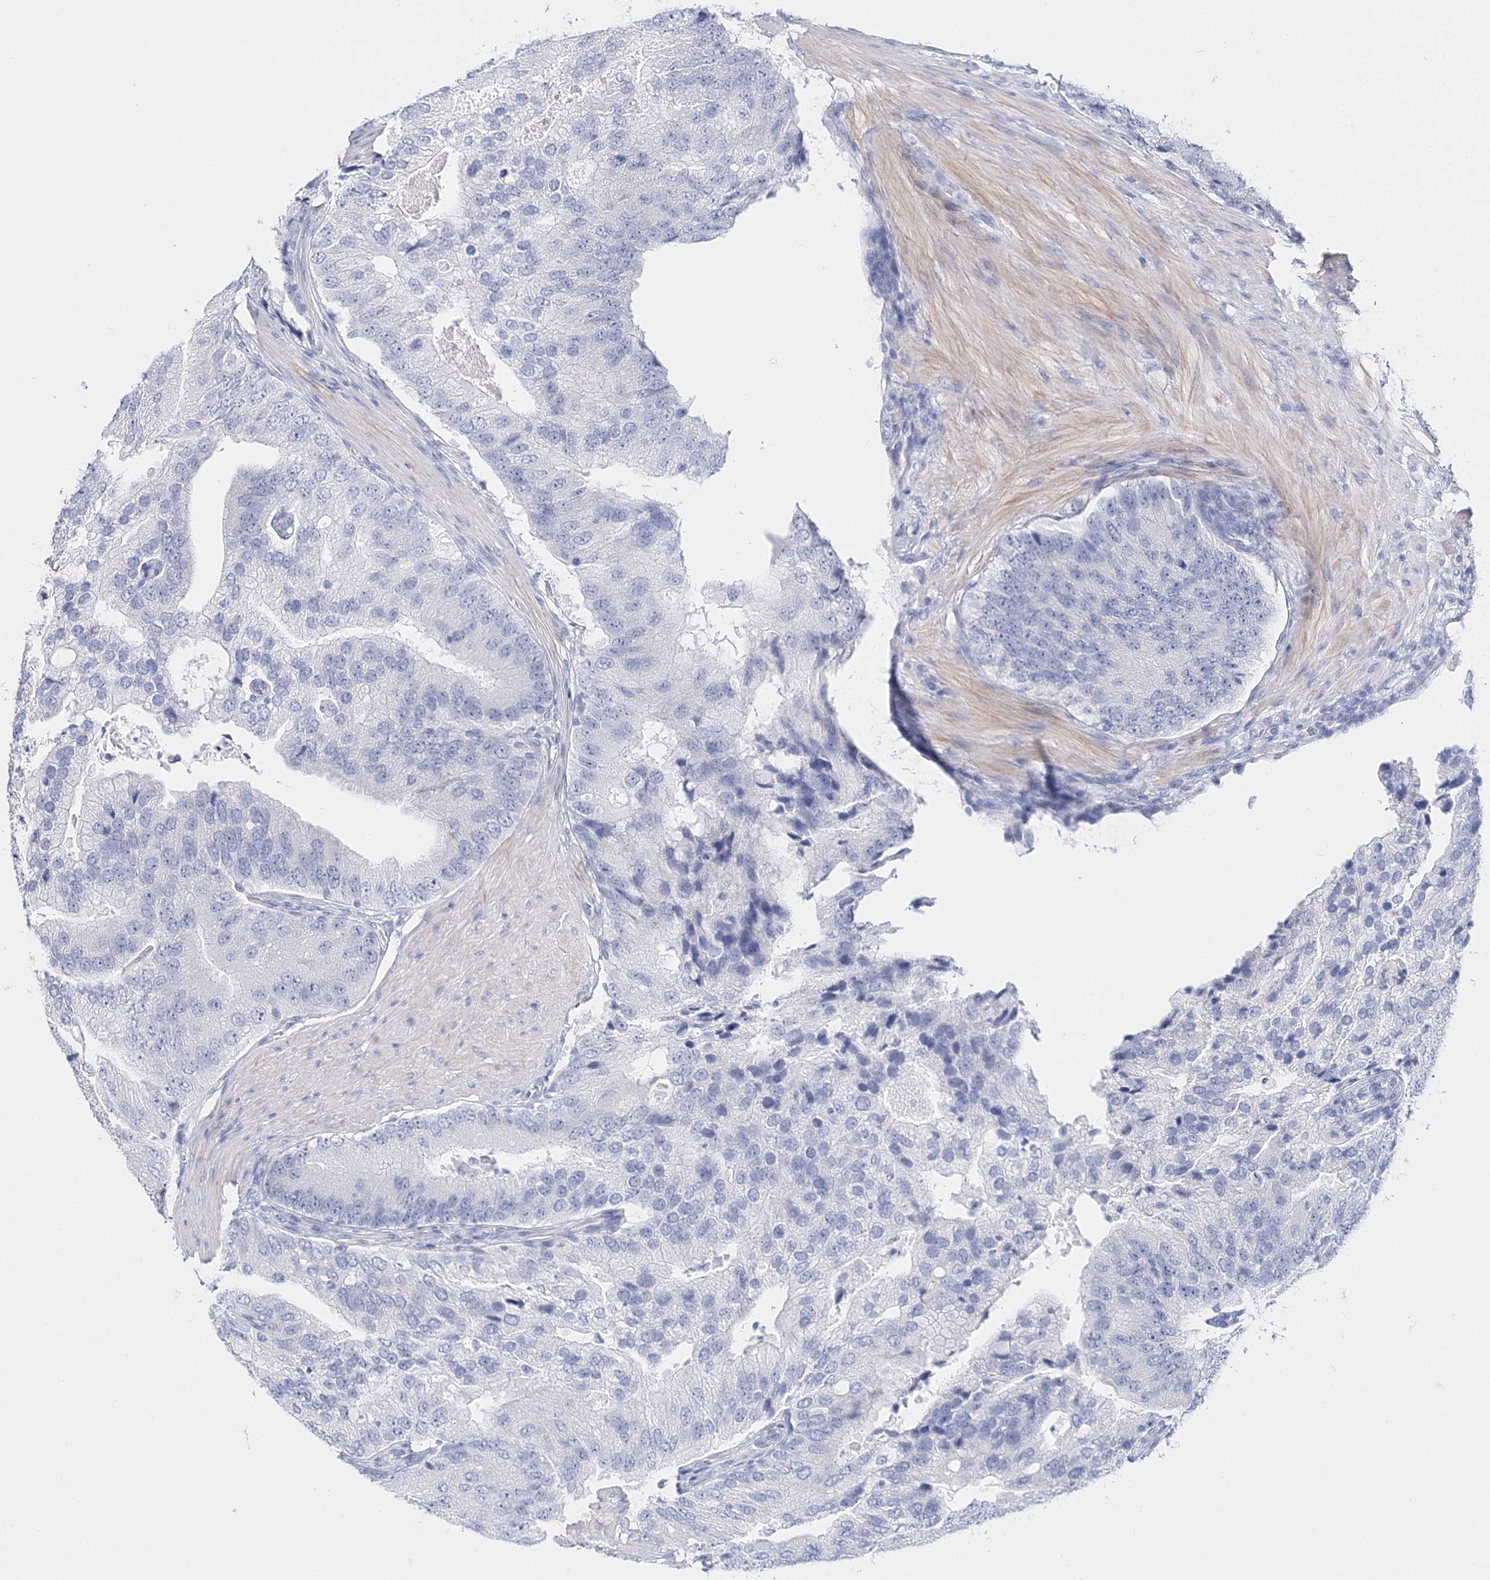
{"staining": {"intensity": "negative", "quantity": "none", "location": "none"}, "tissue": "prostate cancer", "cell_type": "Tumor cells", "image_type": "cancer", "snomed": [{"axis": "morphology", "description": "Adenocarcinoma, High grade"}, {"axis": "topography", "description": "Prostate"}], "caption": "High magnification brightfield microscopy of high-grade adenocarcinoma (prostate) stained with DAB (brown) and counterstained with hematoxylin (blue): tumor cells show no significant expression.", "gene": "MYOZ2", "patient": {"sex": "male", "age": 70}}